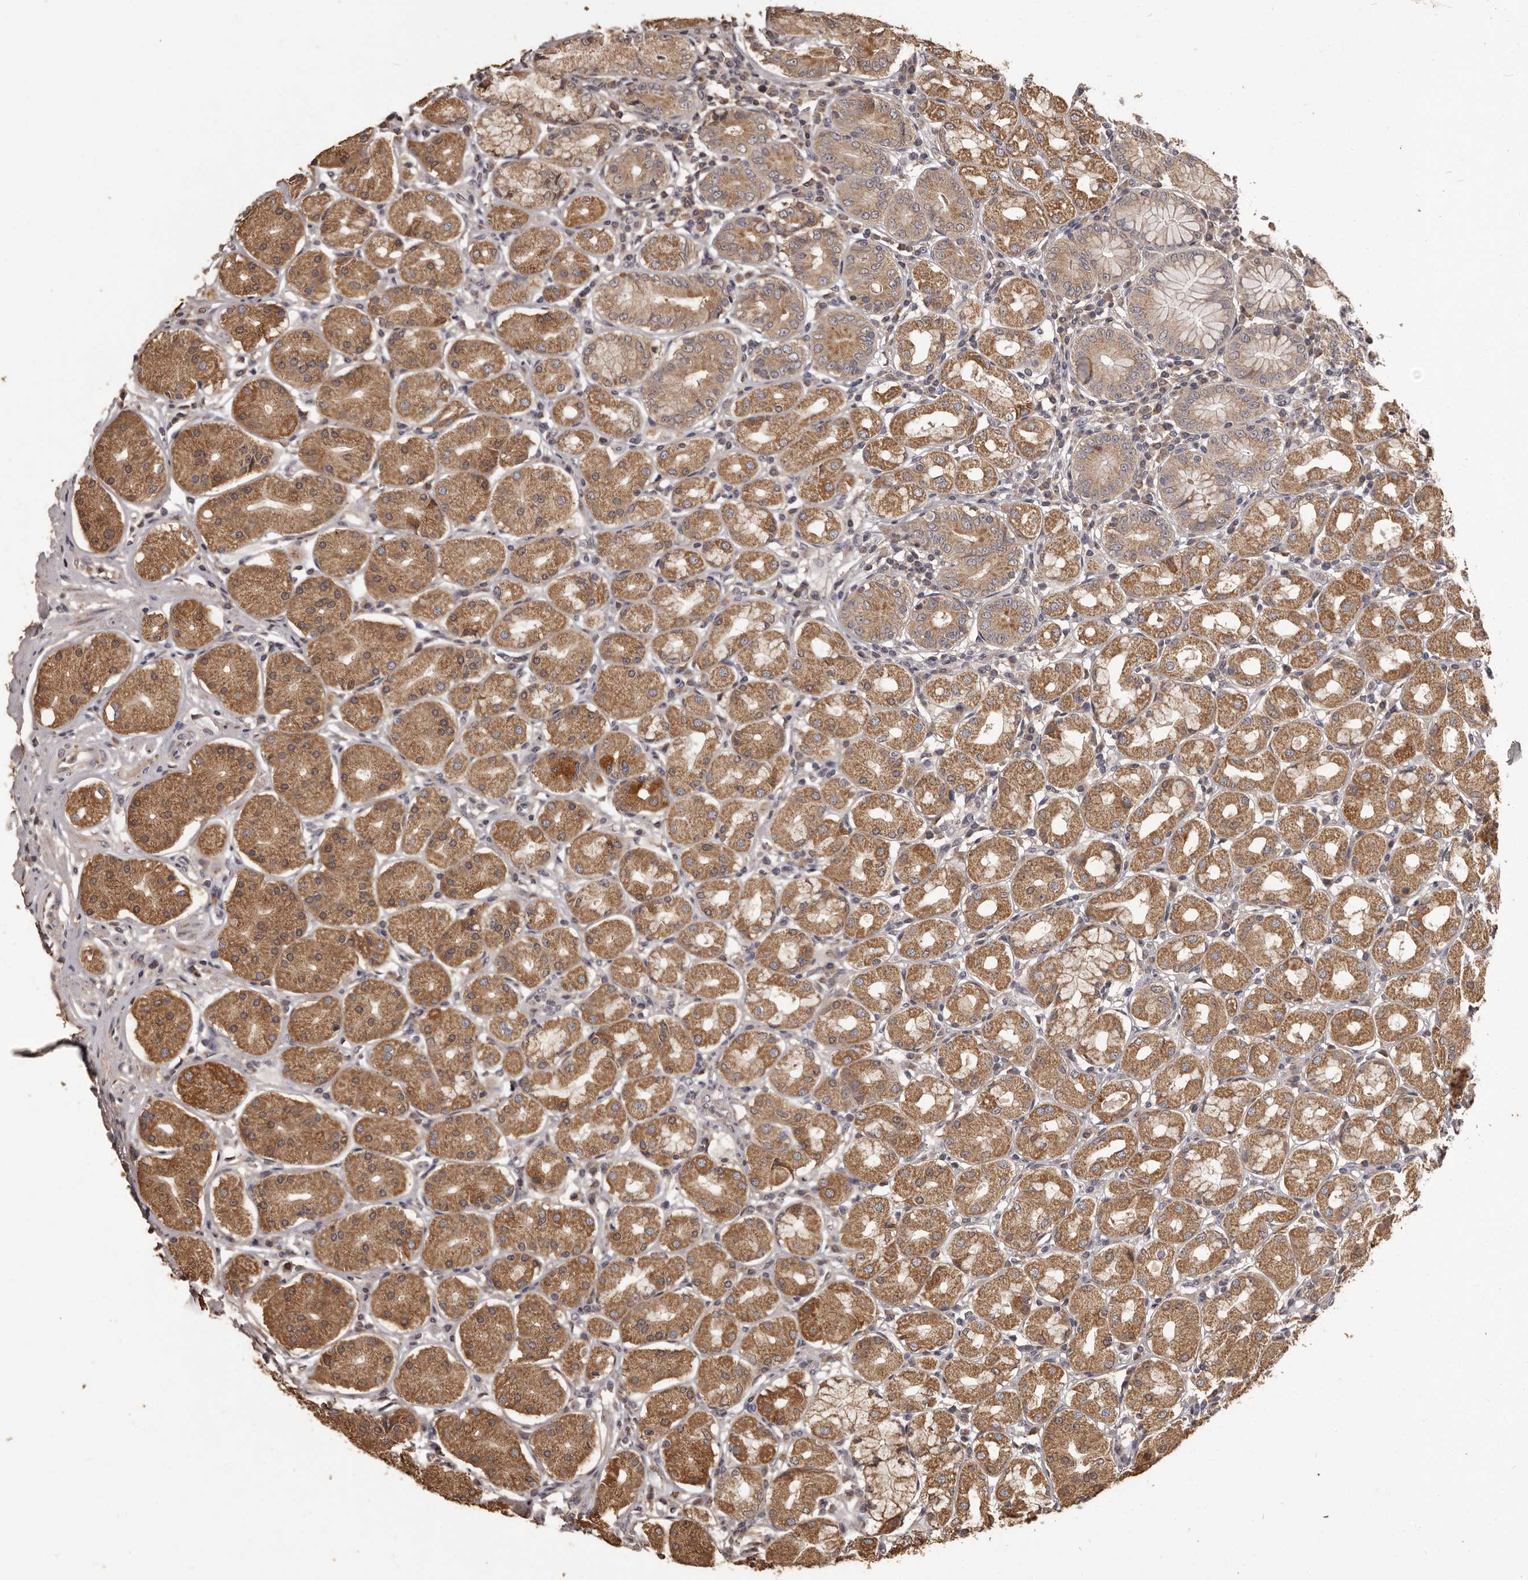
{"staining": {"intensity": "moderate", "quantity": ">75%", "location": "cytoplasmic/membranous"}, "tissue": "stomach", "cell_type": "Glandular cells", "image_type": "normal", "snomed": [{"axis": "morphology", "description": "Normal tissue, NOS"}, {"axis": "topography", "description": "Stomach"}, {"axis": "topography", "description": "Stomach, lower"}], "caption": "The image shows a brown stain indicating the presence of a protein in the cytoplasmic/membranous of glandular cells in stomach.", "gene": "MGAT5", "patient": {"sex": "female", "age": 56}}